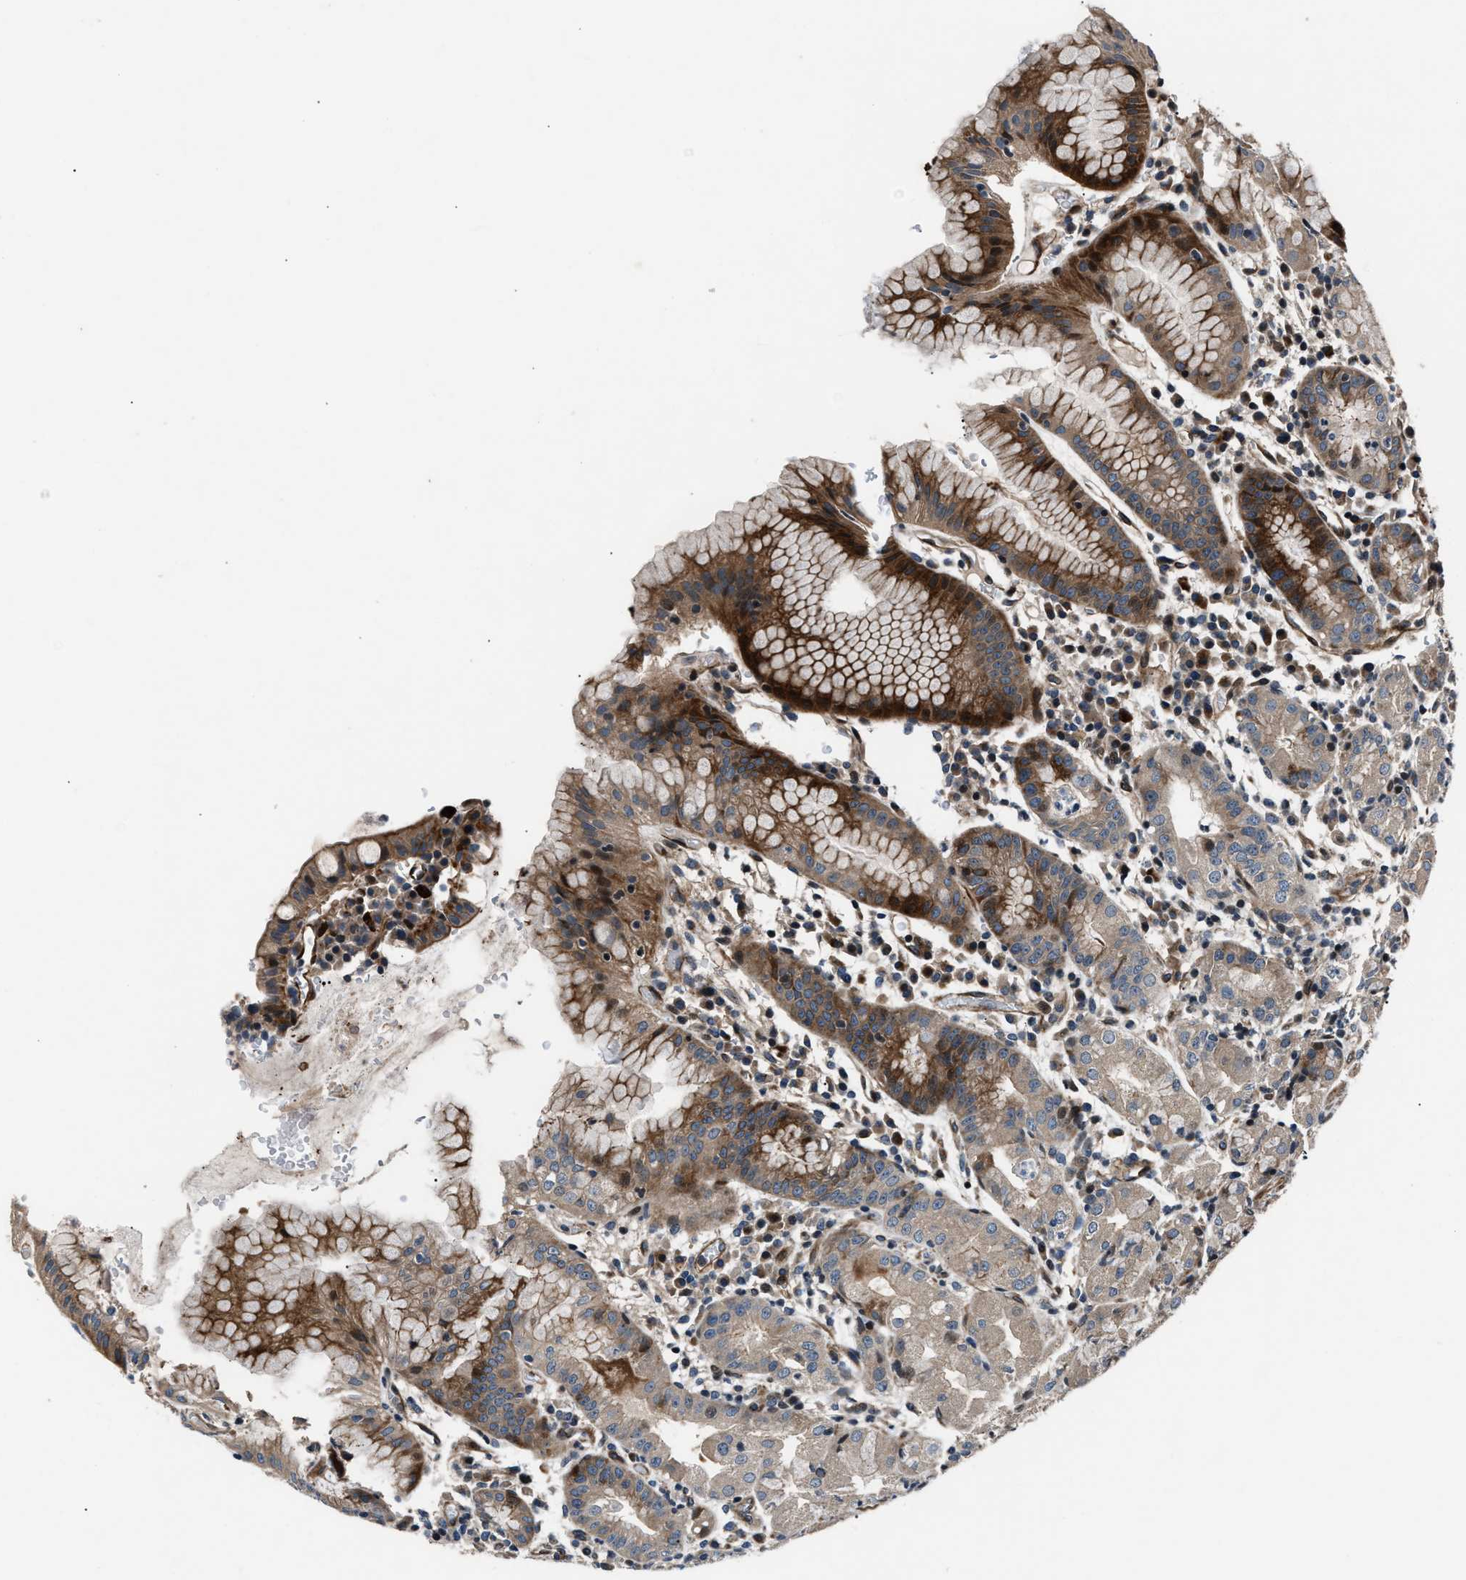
{"staining": {"intensity": "strong", "quantity": "25%-75%", "location": "cytoplasmic/membranous"}, "tissue": "stomach", "cell_type": "Glandular cells", "image_type": "normal", "snomed": [{"axis": "morphology", "description": "Normal tissue, NOS"}, {"axis": "topography", "description": "Stomach"}, {"axis": "topography", "description": "Stomach, lower"}], "caption": "Human stomach stained with a brown dye displays strong cytoplasmic/membranous positive expression in about 25%-75% of glandular cells.", "gene": "DYNC2I1", "patient": {"sex": "female", "age": 75}}